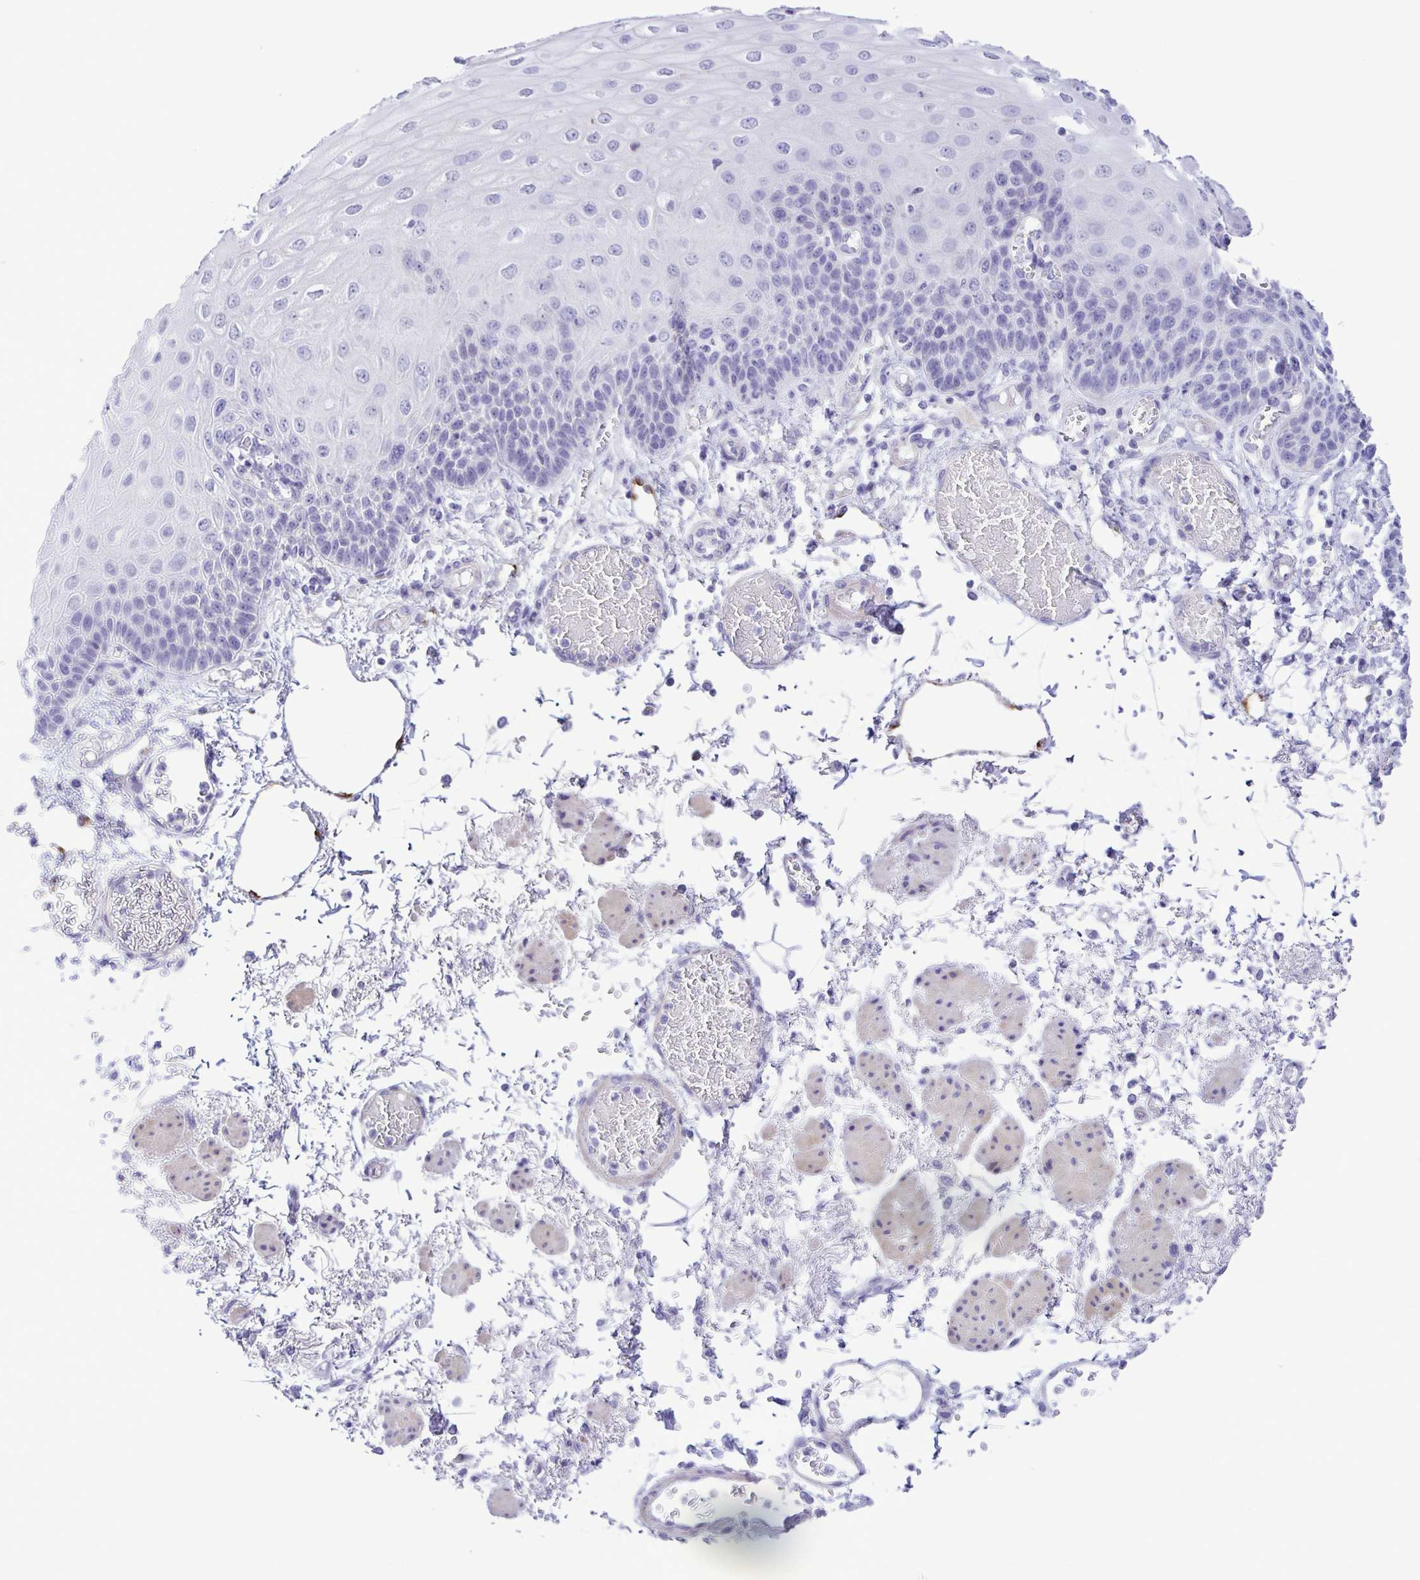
{"staining": {"intensity": "negative", "quantity": "none", "location": "none"}, "tissue": "esophagus", "cell_type": "Squamous epithelial cells", "image_type": "normal", "snomed": [{"axis": "morphology", "description": "Normal tissue, NOS"}, {"axis": "morphology", "description": "Adenocarcinoma, NOS"}, {"axis": "topography", "description": "Esophagus"}], "caption": "This photomicrograph is of unremarkable esophagus stained with IHC to label a protein in brown with the nuclei are counter-stained blue. There is no staining in squamous epithelial cells. (DAB IHC visualized using brightfield microscopy, high magnification).", "gene": "GPR182", "patient": {"sex": "male", "age": 81}}